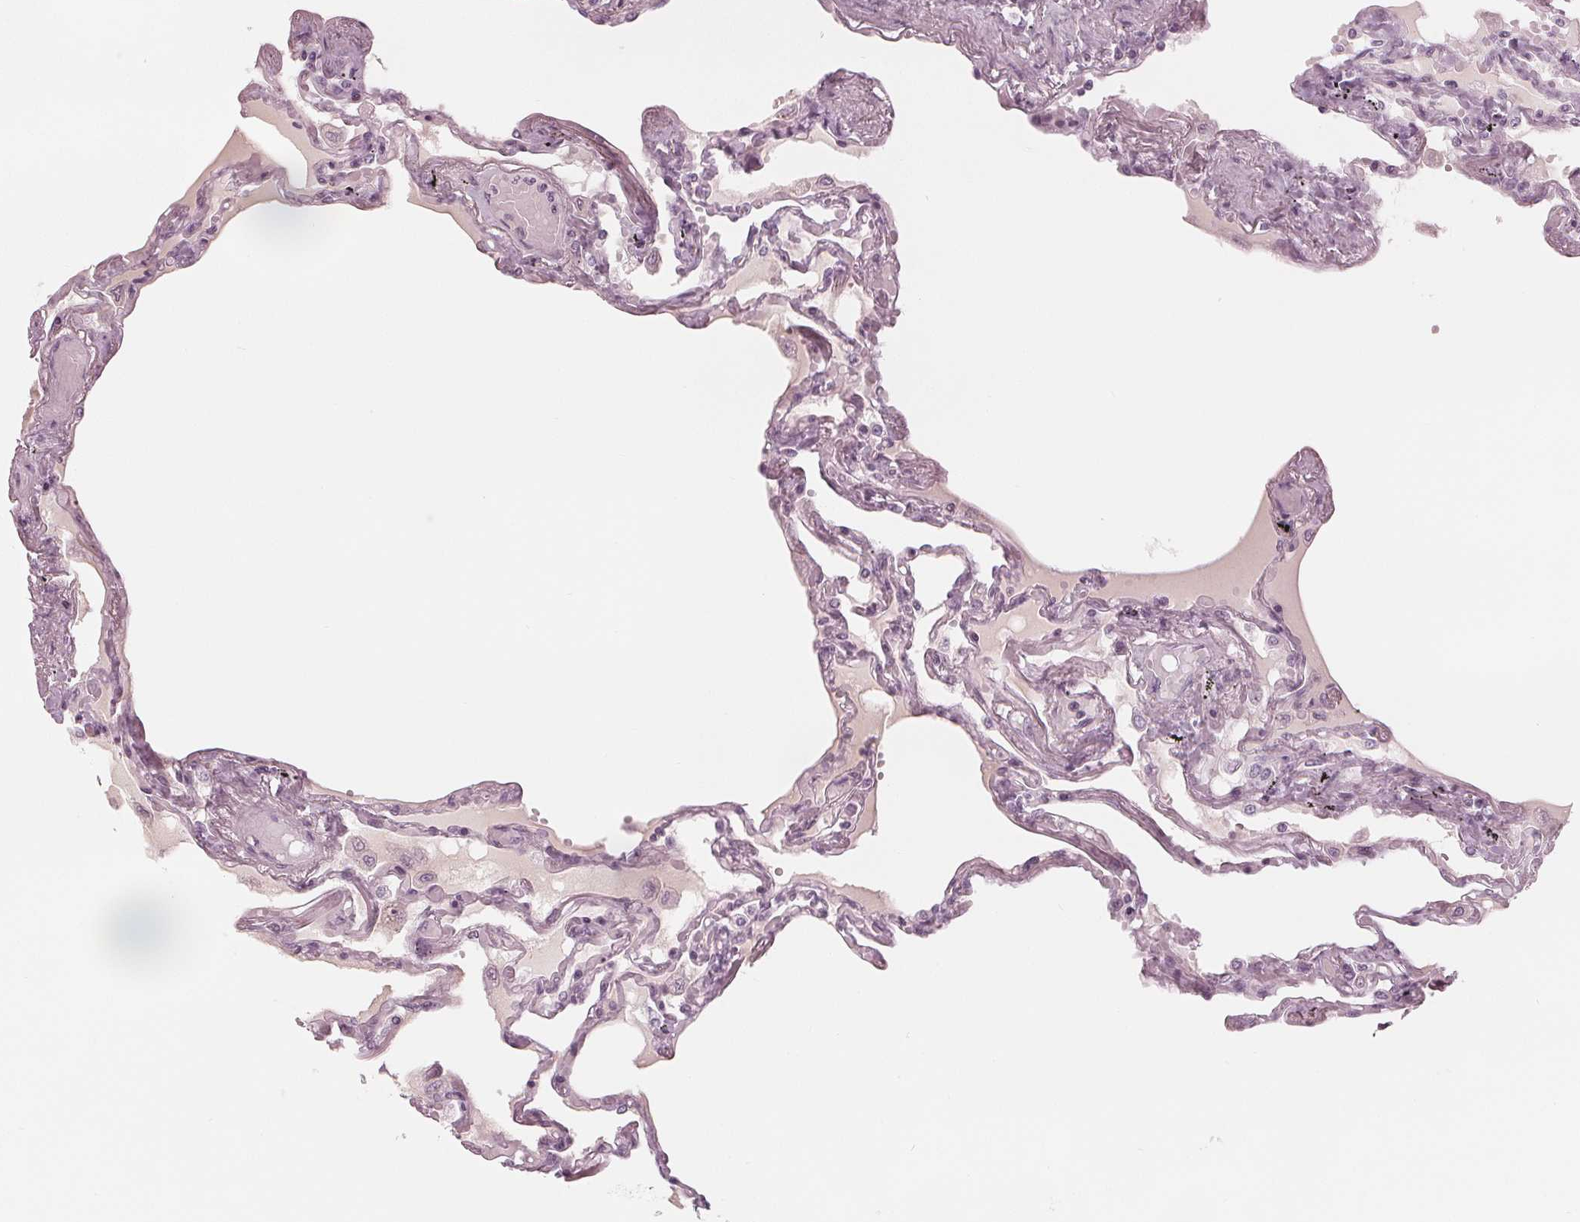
{"staining": {"intensity": "negative", "quantity": "none", "location": "none"}, "tissue": "lung", "cell_type": "Alveolar cells", "image_type": "normal", "snomed": [{"axis": "morphology", "description": "Normal tissue, NOS"}, {"axis": "morphology", "description": "Adenocarcinoma, NOS"}, {"axis": "topography", "description": "Cartilage tissue"}, {"axis": "topography", "description": "Lung"}], "caption": "IHC of unremarkable human lung reveals no expression in alveolar cells.", "gene": "PAEP", "patient": {"sex": "female", "age": 67}}